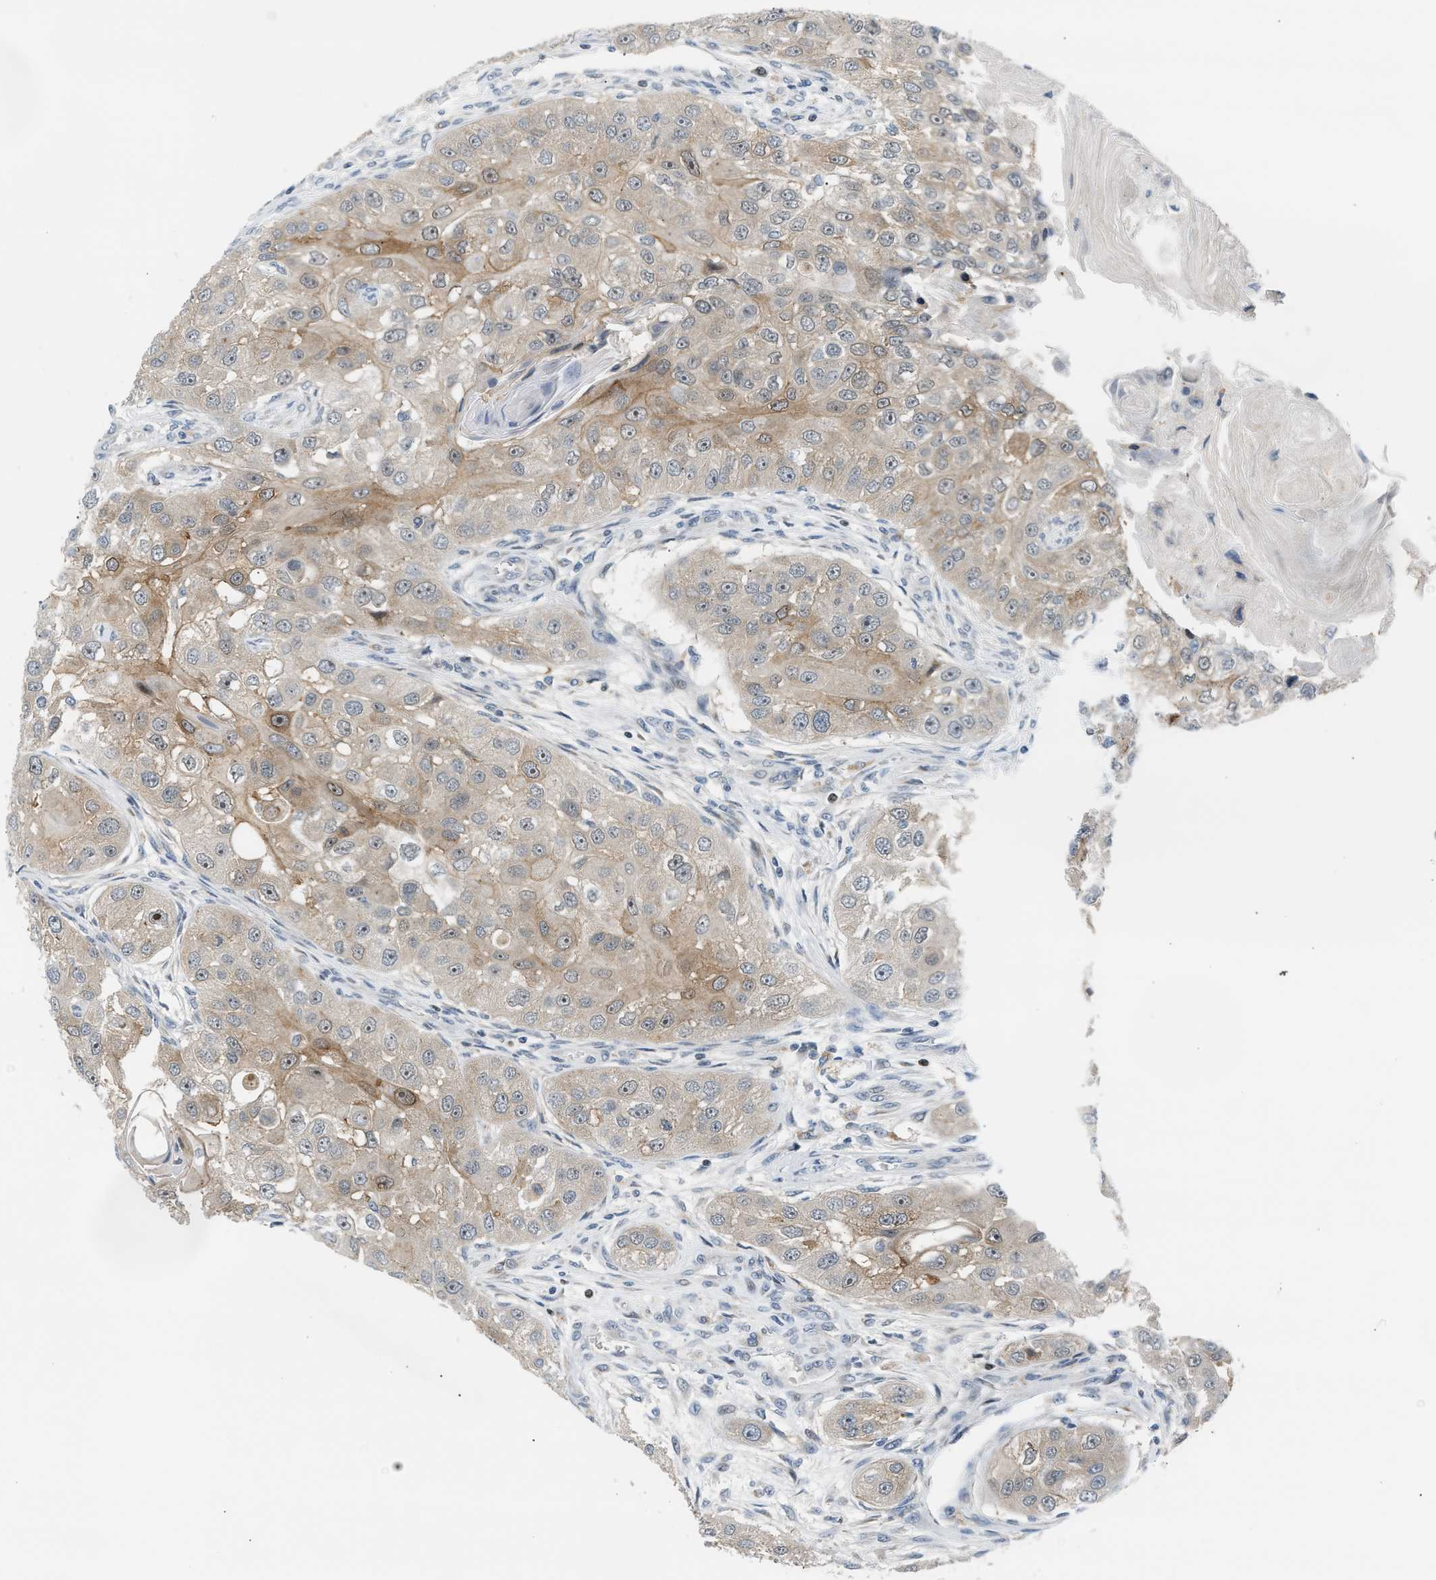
{"staining": {"intensity": "moderate", "quantity": "25%-75%", "location": "cytoplasmic/membranous,nuclear"}, "tissue": "head and neck cancer", "cell_type": "Tumor cells", "image_type": "cancer", "snomed": [{"axis": "morphology", "description": "Normal tissue, NOS"}, {"axis": "morphology", "description": "Squamous cell carcinoma, NOS"}, {"axis": "topography", "description": "Skeletal muscle"}, {"axis": "topography", "description": "Head-Neck"}], "caption": "Immunohistochemistry (IHC) histopathology image of neoplastic tissue: human head and neck squamous cell carcinoma stained using immunohistochemistry reveals medium levels of moderate protein expression localized specifically in the cytoplasmic/membranous and nuclear of tumor cells, appearing as a cytoplasmic/membranous and nuclear brown color.", "gene": "NPS", "patient": {"sex": "male", "age": 51}}